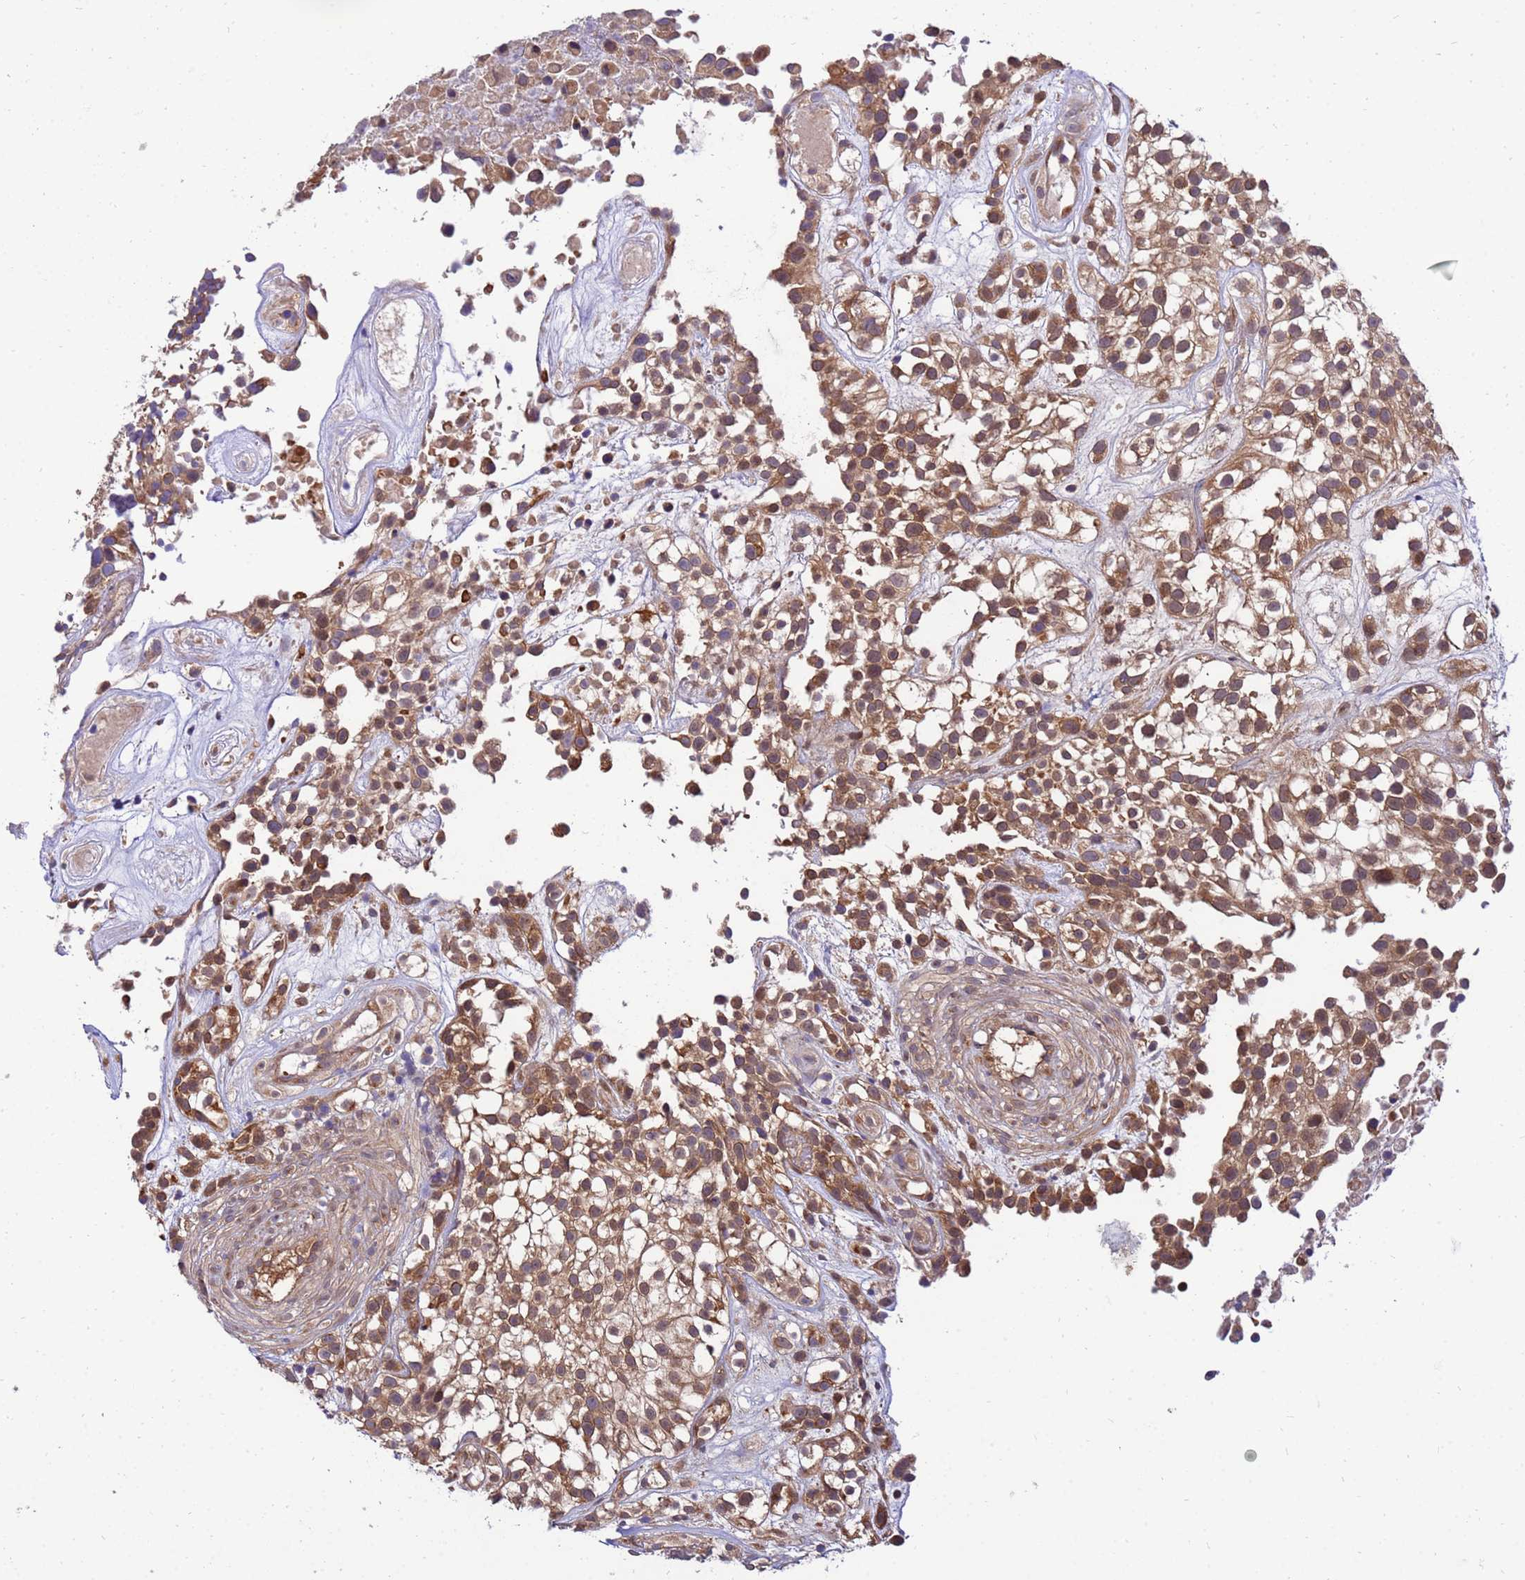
{"staining": {"intensity": "moderate", "quantity": ">75%", "location": "cytoplasmic/membranous"}, "tissue": "urothelial cancer", "cell_type": "Tumor cells", "image_type": "cancer", "snomed": [{"axis": "morphology", "description": "Urothelial carcinoma, High grade"}, {"axis": "topography", "description": "Urinary bladder"}], "caption": "Urothelial cancer stained for a protein exhibits moderate cytoplasmic/membranous positivity in tumor cells.", "gene": "GET3", "patient": {"sex": "male", "age": 56}}